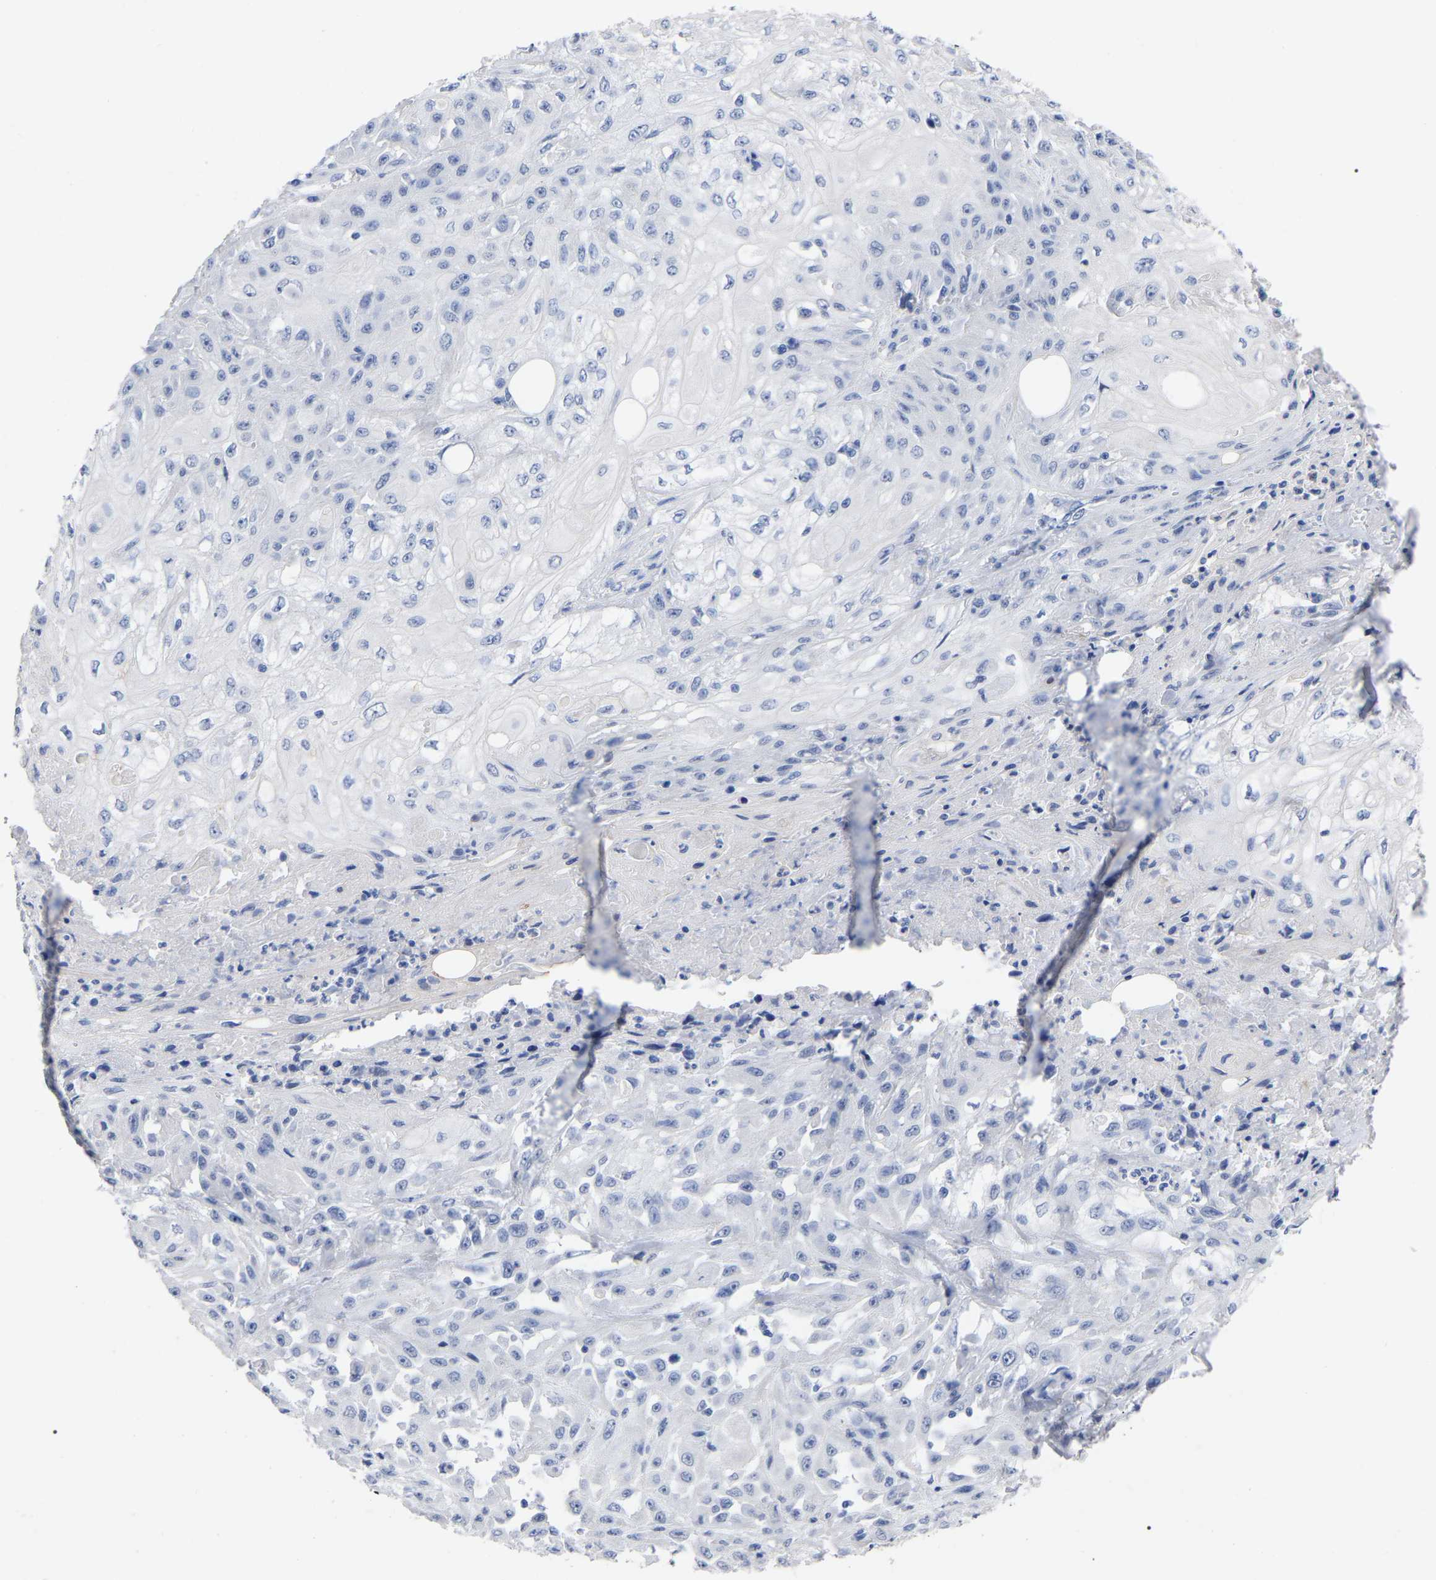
{"staining": {"intensity": "negative", "quantity": "none", "location": "none"}, "tissue": "skin cancer", "cell_type": "Tumor cells", "image_type": "cancer", "snomed": [{"axis": "morphology", "description": "Squamous cell carcinoma, NOS"}, {"axis": "morphology", "description": "Squamous cell carcinoma, metastatic, NOS"}, {"axis": "topography", "description": "Skin"}, {"axis": "topography", "description": "Lymph node"}], "caption": "A histopathology image of skin cancer stained for a protein exhibits no brown staining in tumor cells. Nuclei are stained in blue.", "gene": "ANXA13", "patient": {"sex": "male", "age": 75}}